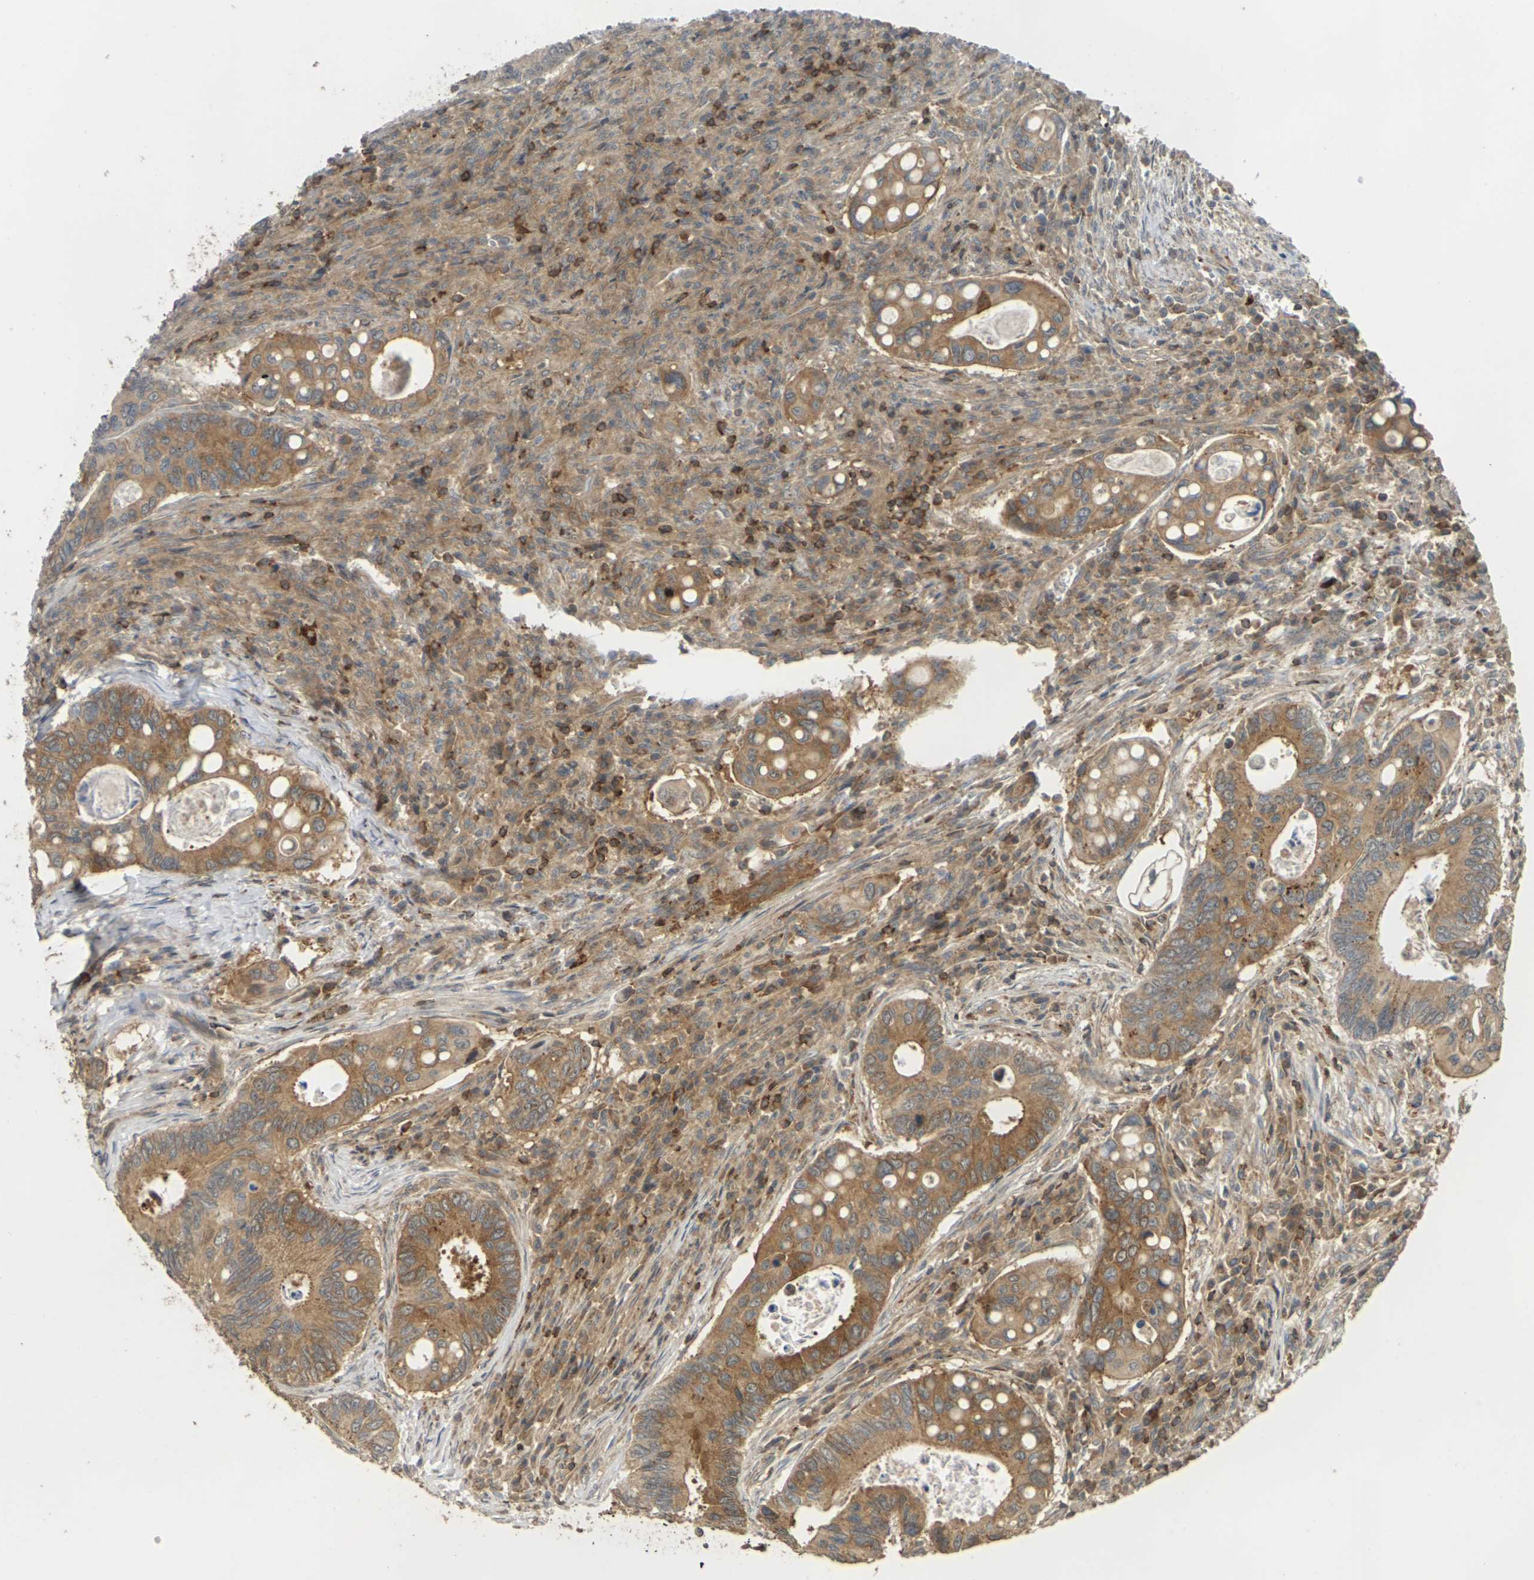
{"staining": {"intensity": "moderate", "quantity": ">75%", "location": "cytoplasmic/membranous"}, "tissue": "colorectal cancer", "cell_type": "Tumor cells", "image_type": "cancer", "snomed": [{"axis": "morphology", "description": "Inflammation, NOS"}, {"axis": "morphology", "description": "Adenocarcinoma, NOS"}, {"axis": "topography", "description": "Colon"}], "caption": "Immunohistochemistry histopathology image of neoplastic tissue: colorectal cancer stained using immunohistochemistry reveals medium levels of moderate protein expression localized specifically in the cytoplasmic/membranous of tumor cells, appearing as a cytoplasmic/membranous brown color.", "gene": "KSR1", "patient": {"sex": "male", "age": 72}}